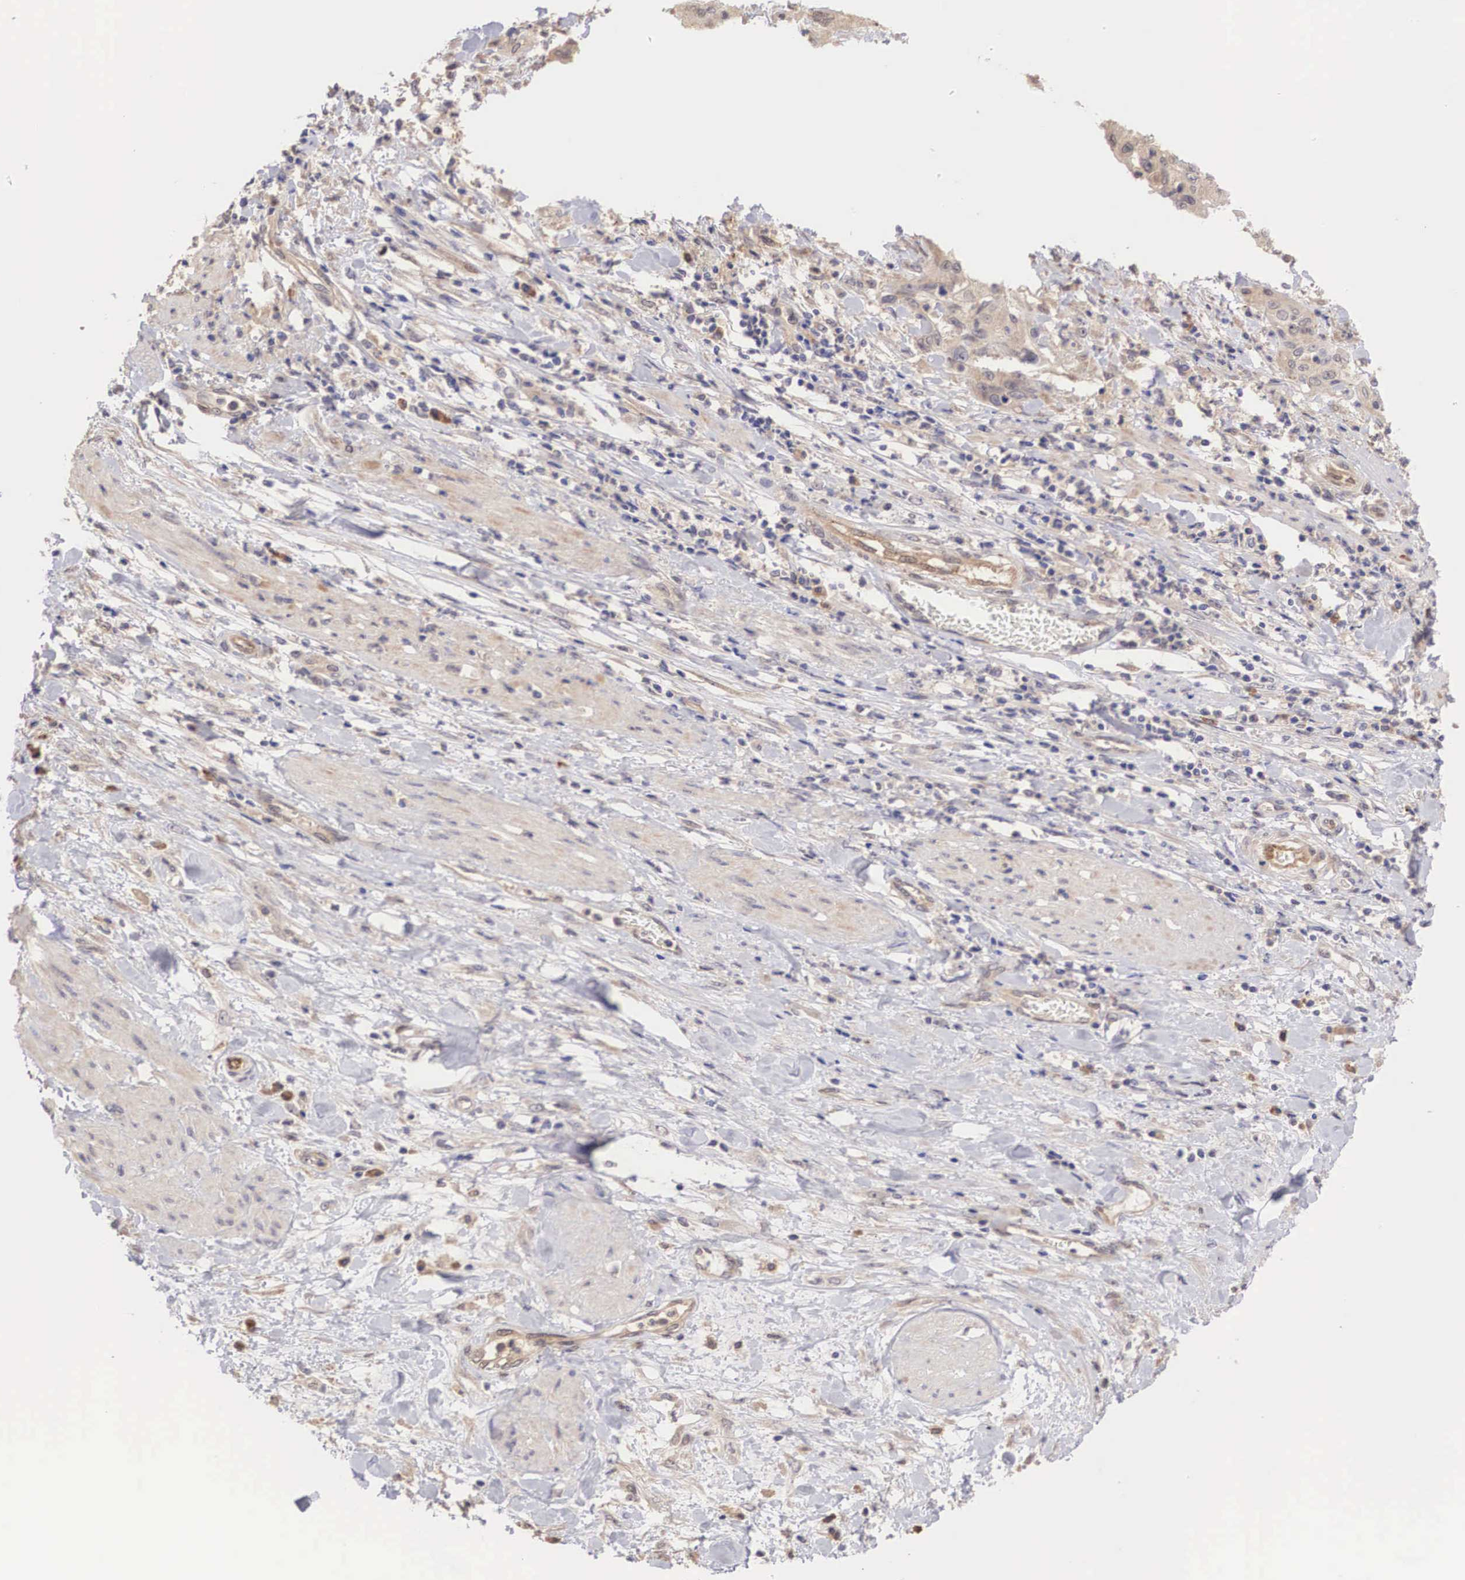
{"staining": {"intensity": "weak", "quantity": ">75%", "location": "cytoplasmic/membranous"}, "tissue": "cervical cancer", "cell_type": "Tumor cells", "image_type": "cancer", "snomed": [{"axis": "morphology", "description": "Squamous cell carcinoma, NOS"}, {"axis": "topography", "description": "Cervix"}], "caption": "The image displays immunohistochemical staining of cervical squamous cell carcinoma. There is weak cytoplasmic/membranous expression is present in approximately >75% of tumor cells. The protein is shown in brown color, while the nuclei are stained blue.", "gene": "DNAJB7", "patient": {"sex": "female", "age": 41}}